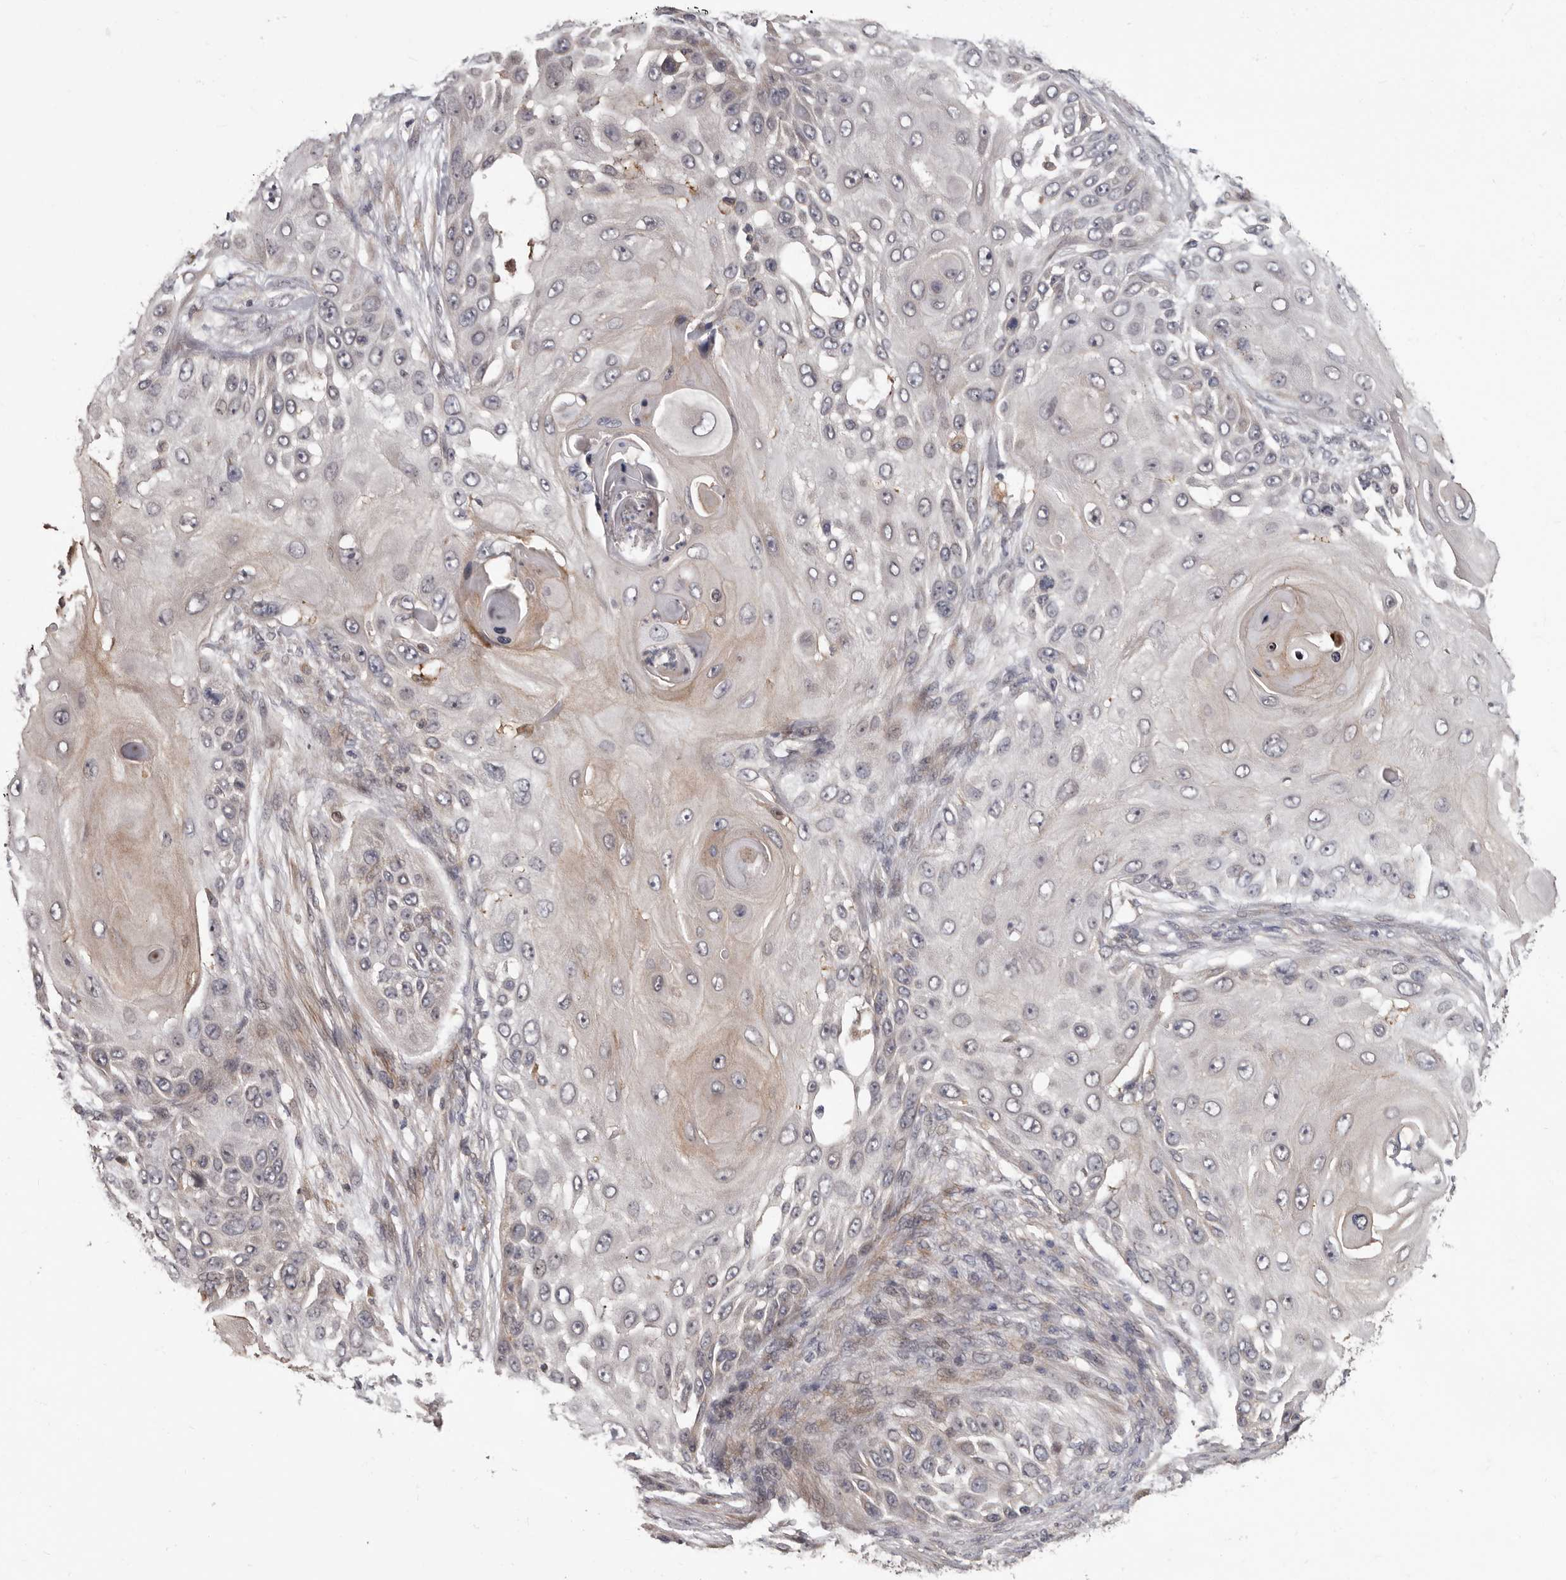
{"staining": {"intensity": "weak", "quantity": "<25%", "location": "cytoplasmic/membranous"}, "tissue": "skin cancer", "cell_type": "Tumor cells", "image_type": "cancer", "snomed": [{"axis": "morphology", "description": "Squamous cell carcinoma, NOS"}, {"axis": "topography", "description": "Skin"}], "caption": "This is a image of immunohistochemistry (IHC) staining of squamous cell carcinoma (skin), which shows no expression in tumor cells.", "gene": "FGFR4", "patient": {"sex": "female", "age": 44}}